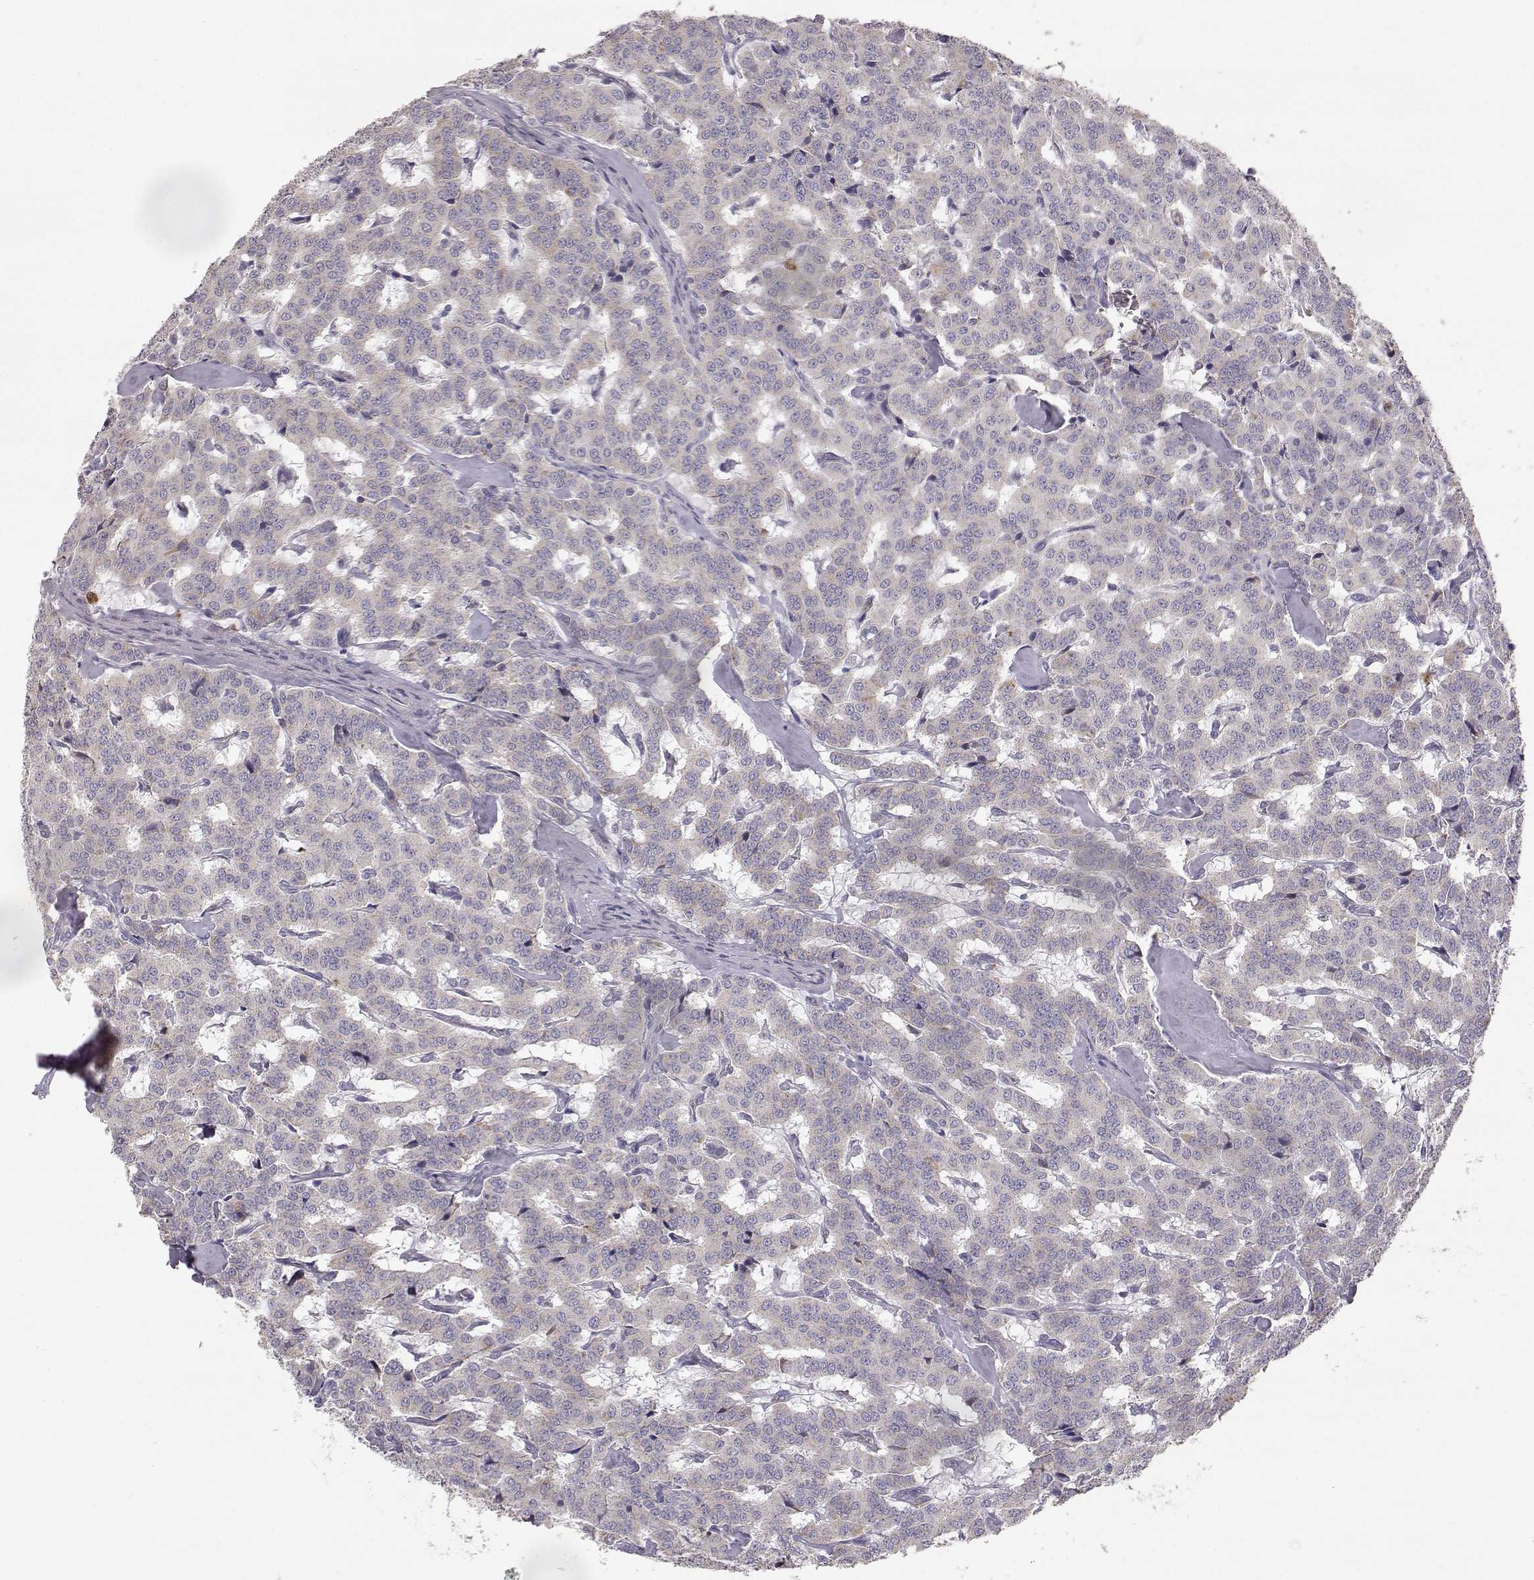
{"staining": {"intensity": "weak", "quantity": ">75%", "location": "cytoplasmic/membranous"}, "tissue": "carcinoid", "cell_type": "Tumor cells", "image_type": "cancer", "snomed": [{"axis": "morphology", "description": "Carcinoid, malignant, NOS"}, {"axis": "topography", "description": "Lung"}], "caption": "Protein analysis of carcinoid tissue reveals weak cytoplasmic/membranous expression in approximately >75% of tumor cells.", "gene": "GRAP2", "patient": {"sex": "female", "age": 46}}